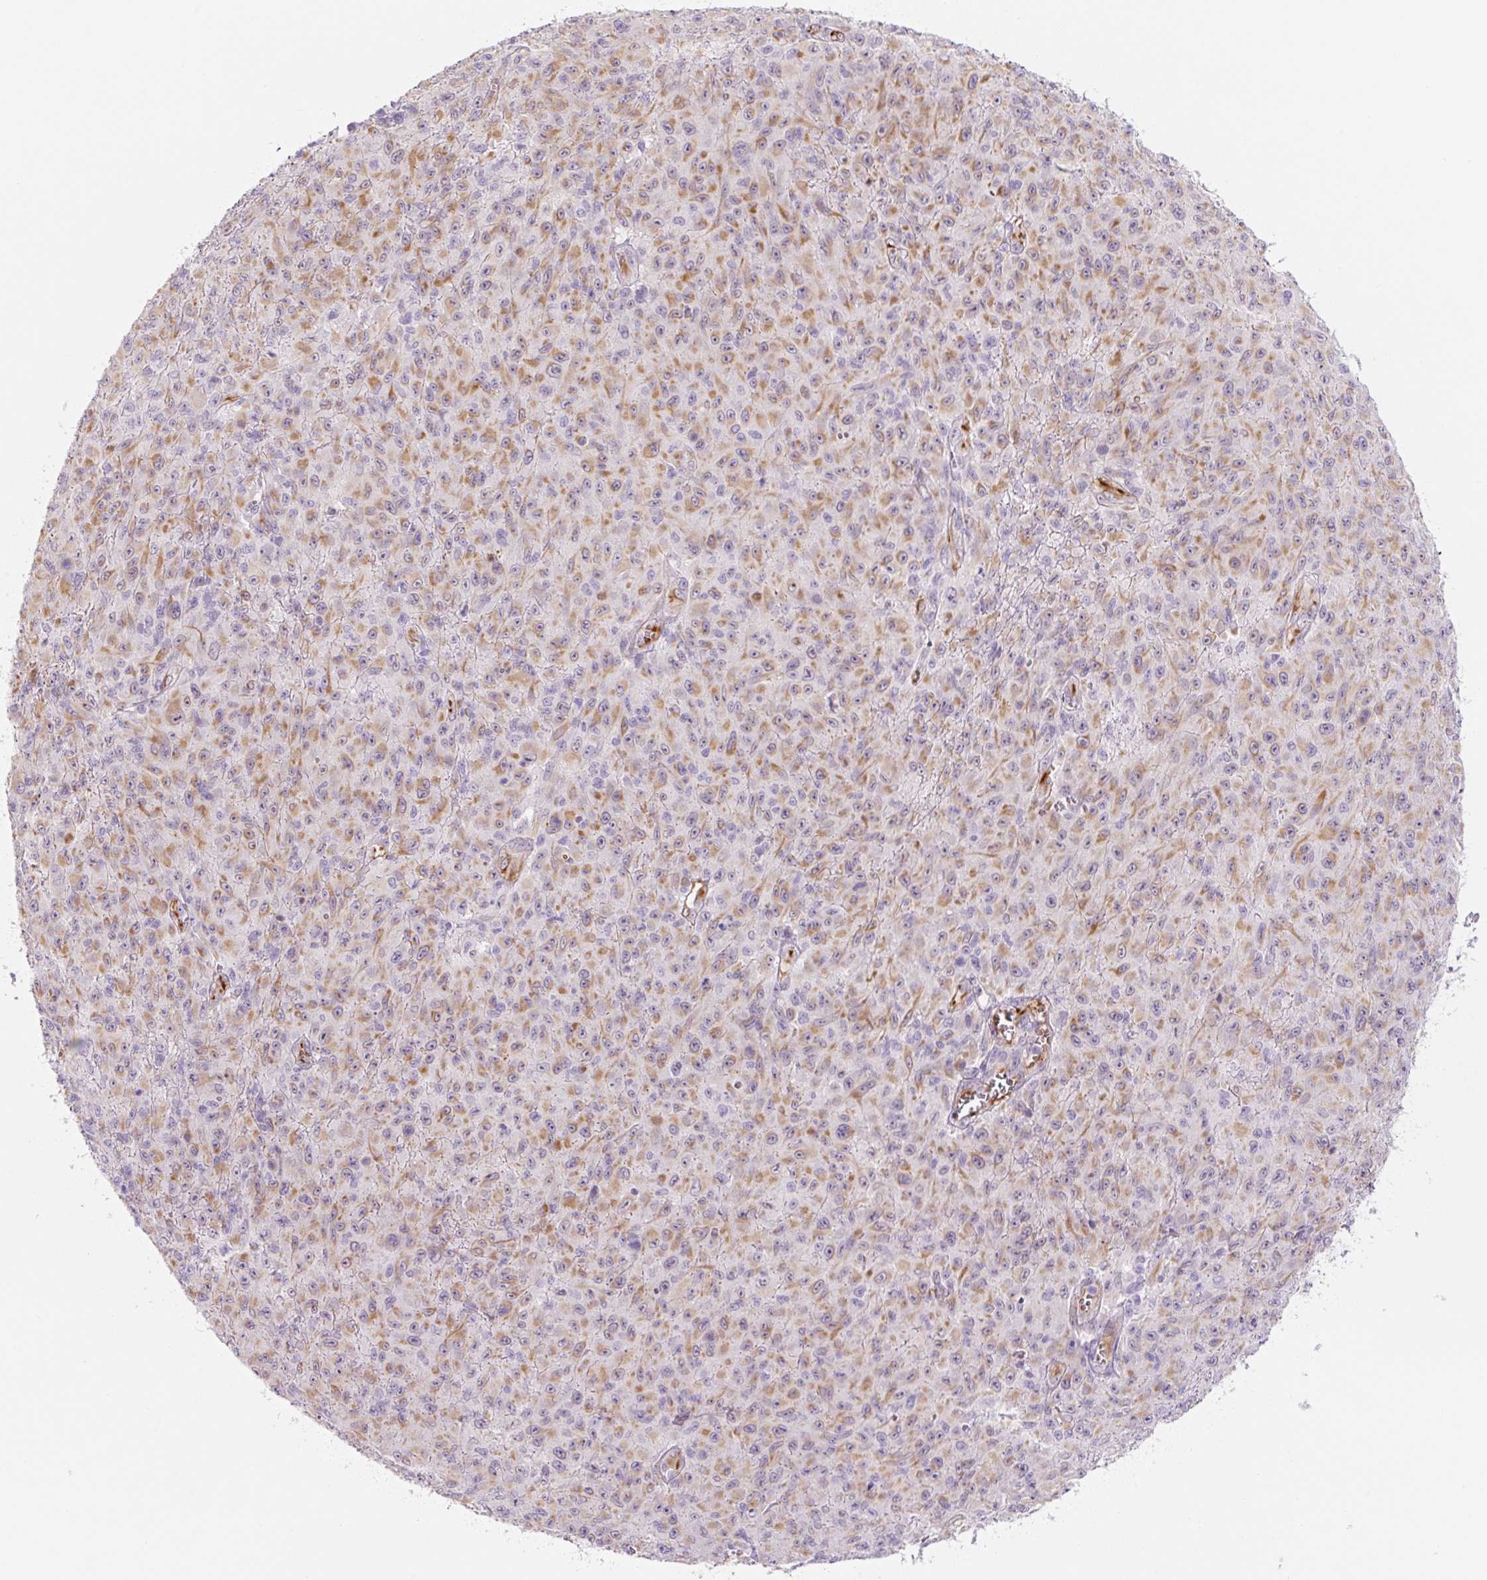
{"staining": {"intensity": "moderate", "quantity": ">75%", "location": "cytoplasmic/membranous"}, "tissue": "melanoma", "cell_type": "Tumor cells", "image_type": "cancer", "snomed": [{"axis": "morphology", "description": "Malignant melanoma, NOS"}, {"axis": "topography", "description": "Skin"}], "caption": "A photomicrograph showing moderate cytoplasmic/membranous positivity in about >75% of tumor cells in melanoma, as visualized by brown immunohistochemical staining.", "gene": "CCL25", "patient": {"sex": "male", "age": 46}}